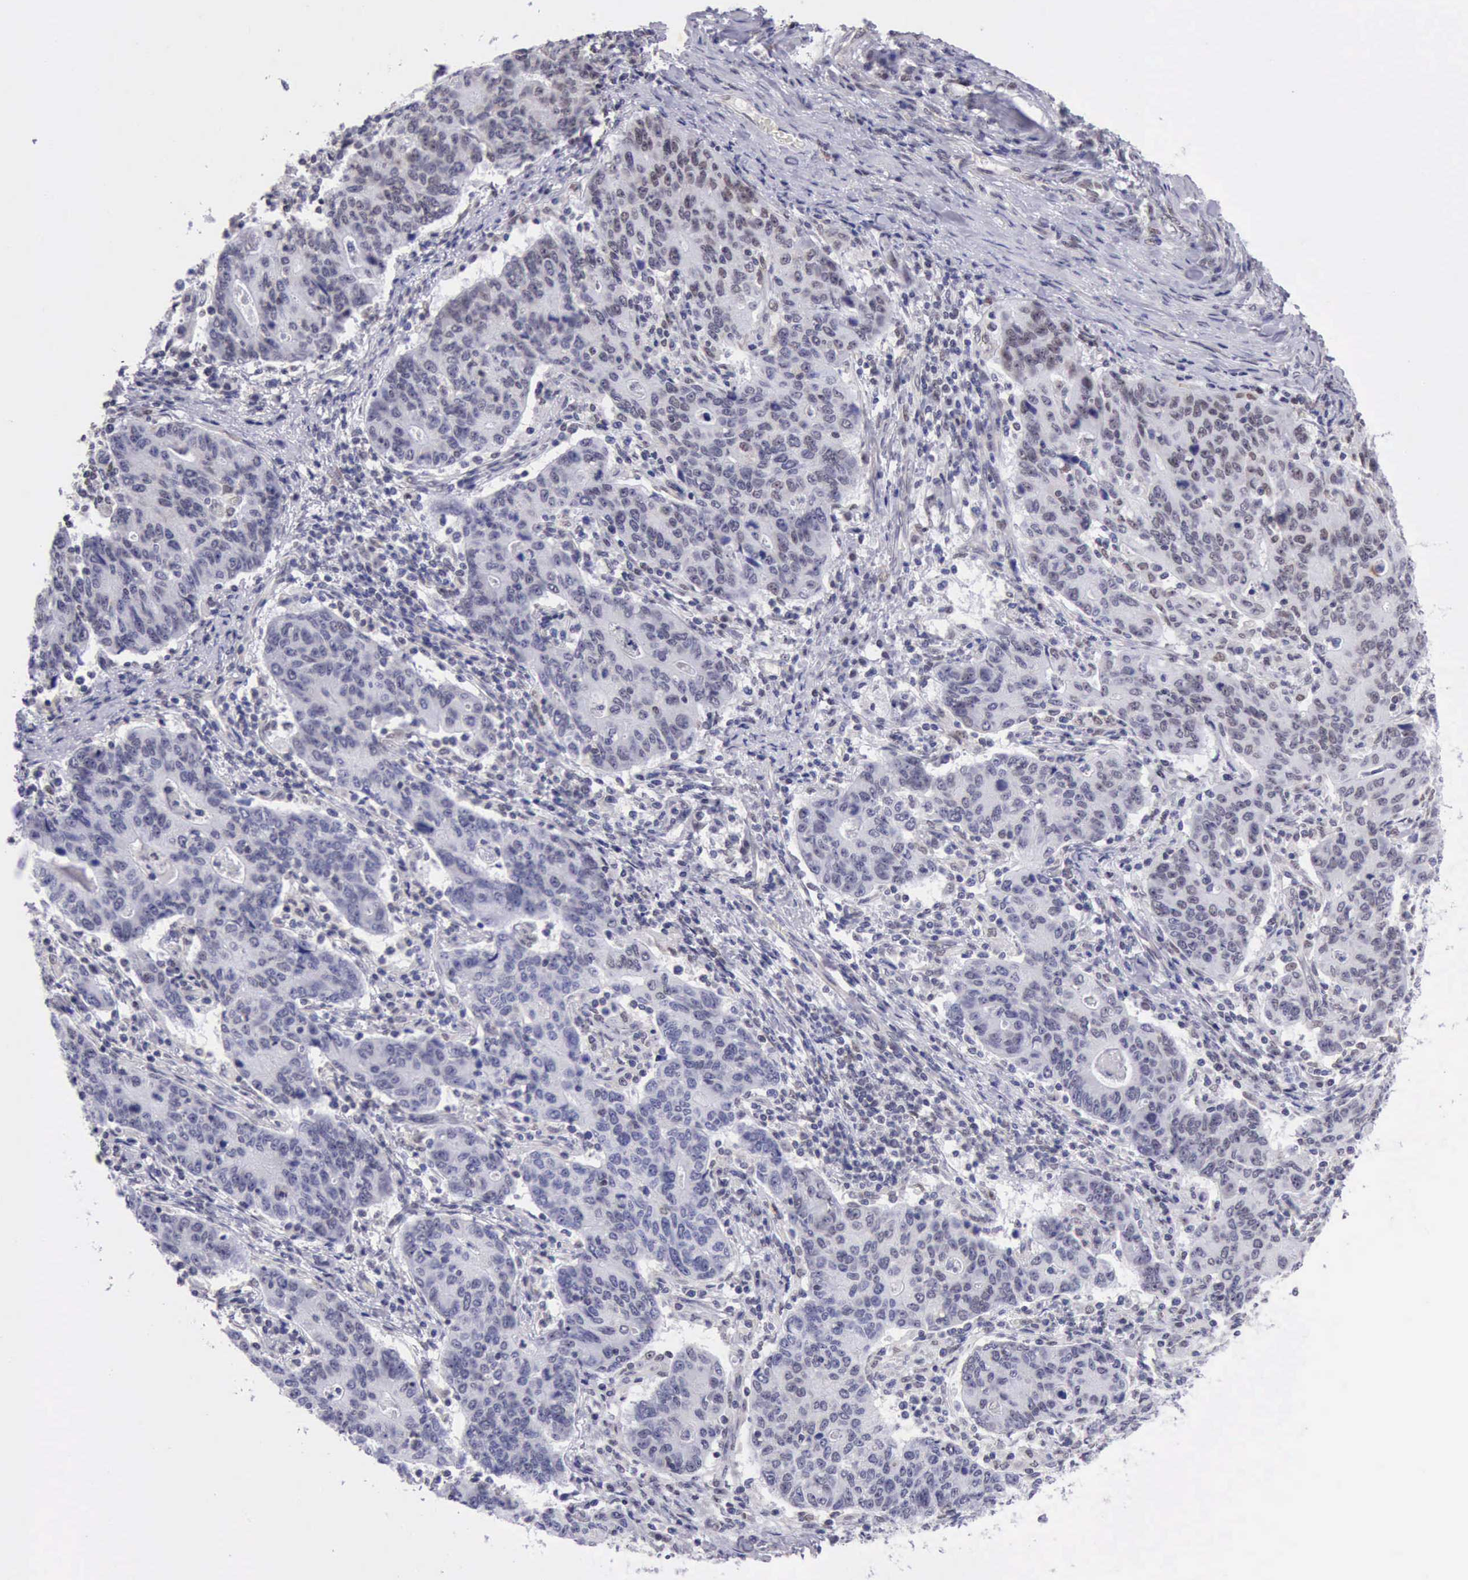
{"staining": {"intensity": "negative", "quantity": "none", "location": "none"}, "tissue": "stomach cancer", "cell_type": "Tumor cells", "image_type": "cancer", "snomed": [{"axis": "morphology", "description": "Adenocarcinoma, NOS"}, {"axis": "topography", "description": "Esophagus"}, {"axis": "topography", "description": "Stomach"}], "caption": "A high-resolution image shows immunohistochemistry staining of stomach cancer (adenocarcinoma), which exhibits no significant positivity in tumor cells. (Immunohistochemistry (ihc), brightfield microscopy, high magnification).", "gene": "ERCC4", "patient": {"sex": "male", "age": 74}}